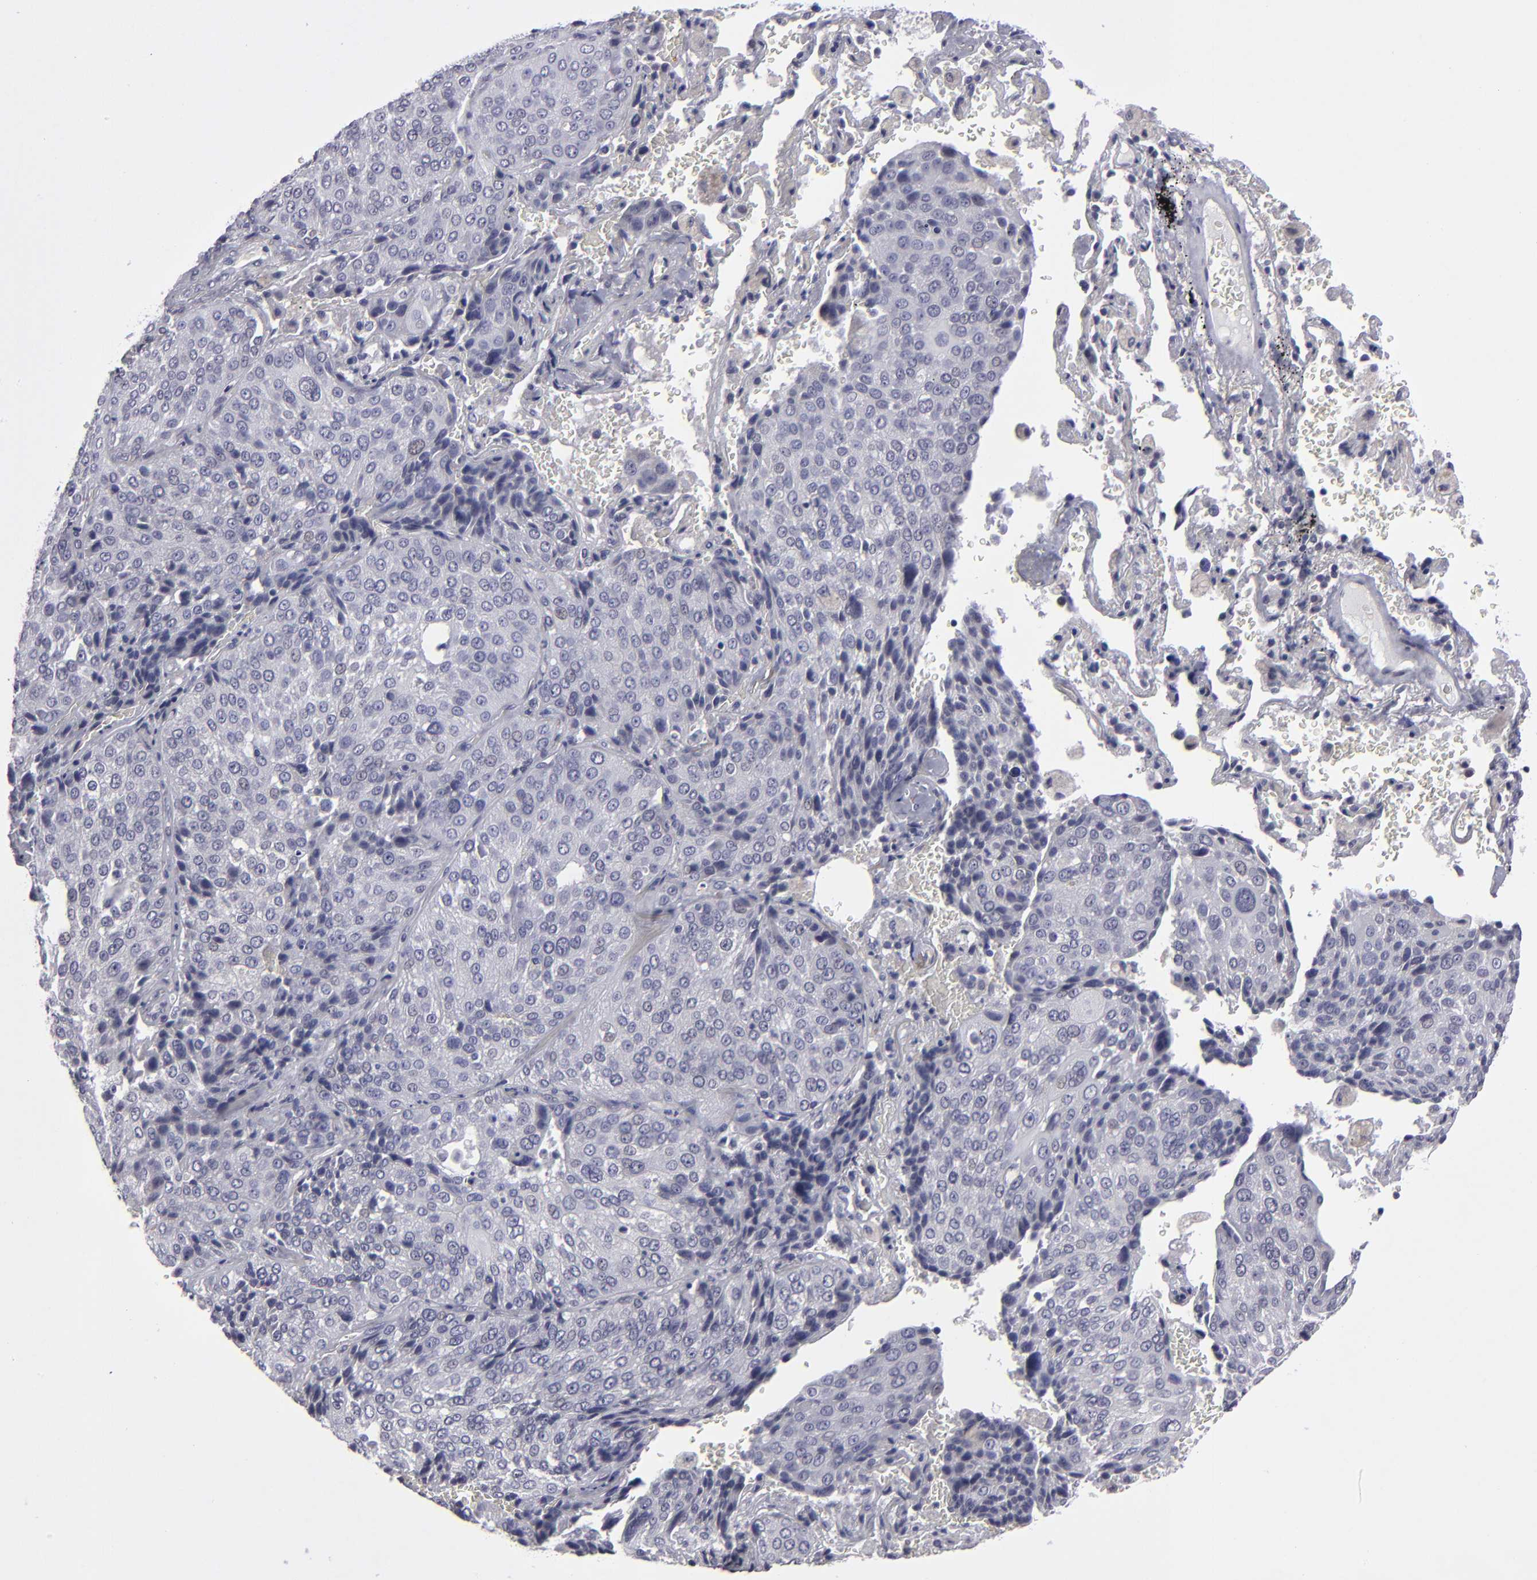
{"staining": {"intensity": "negative", "quantity": "none", "location": "none"}, "tissue": "lung cancer", "cell_type": "Tumor cells", "image_type": "cancer", "snomed": [{"axis": "morphology", "description": "Squamous cell carcinoma, NOS"}, {"axis": "topography", "description": "Lung"}], "caption": "The photomicrograph displays no significant positivity in tumor cells of lung cancer (squamous cell carcinoma). (DAB (3,3'-diaminobenzidine) immunohistochemistry with hematoxylin counter stain).", "gene": "ZNF175", "patient": {"sex": "male", "age": 54}}